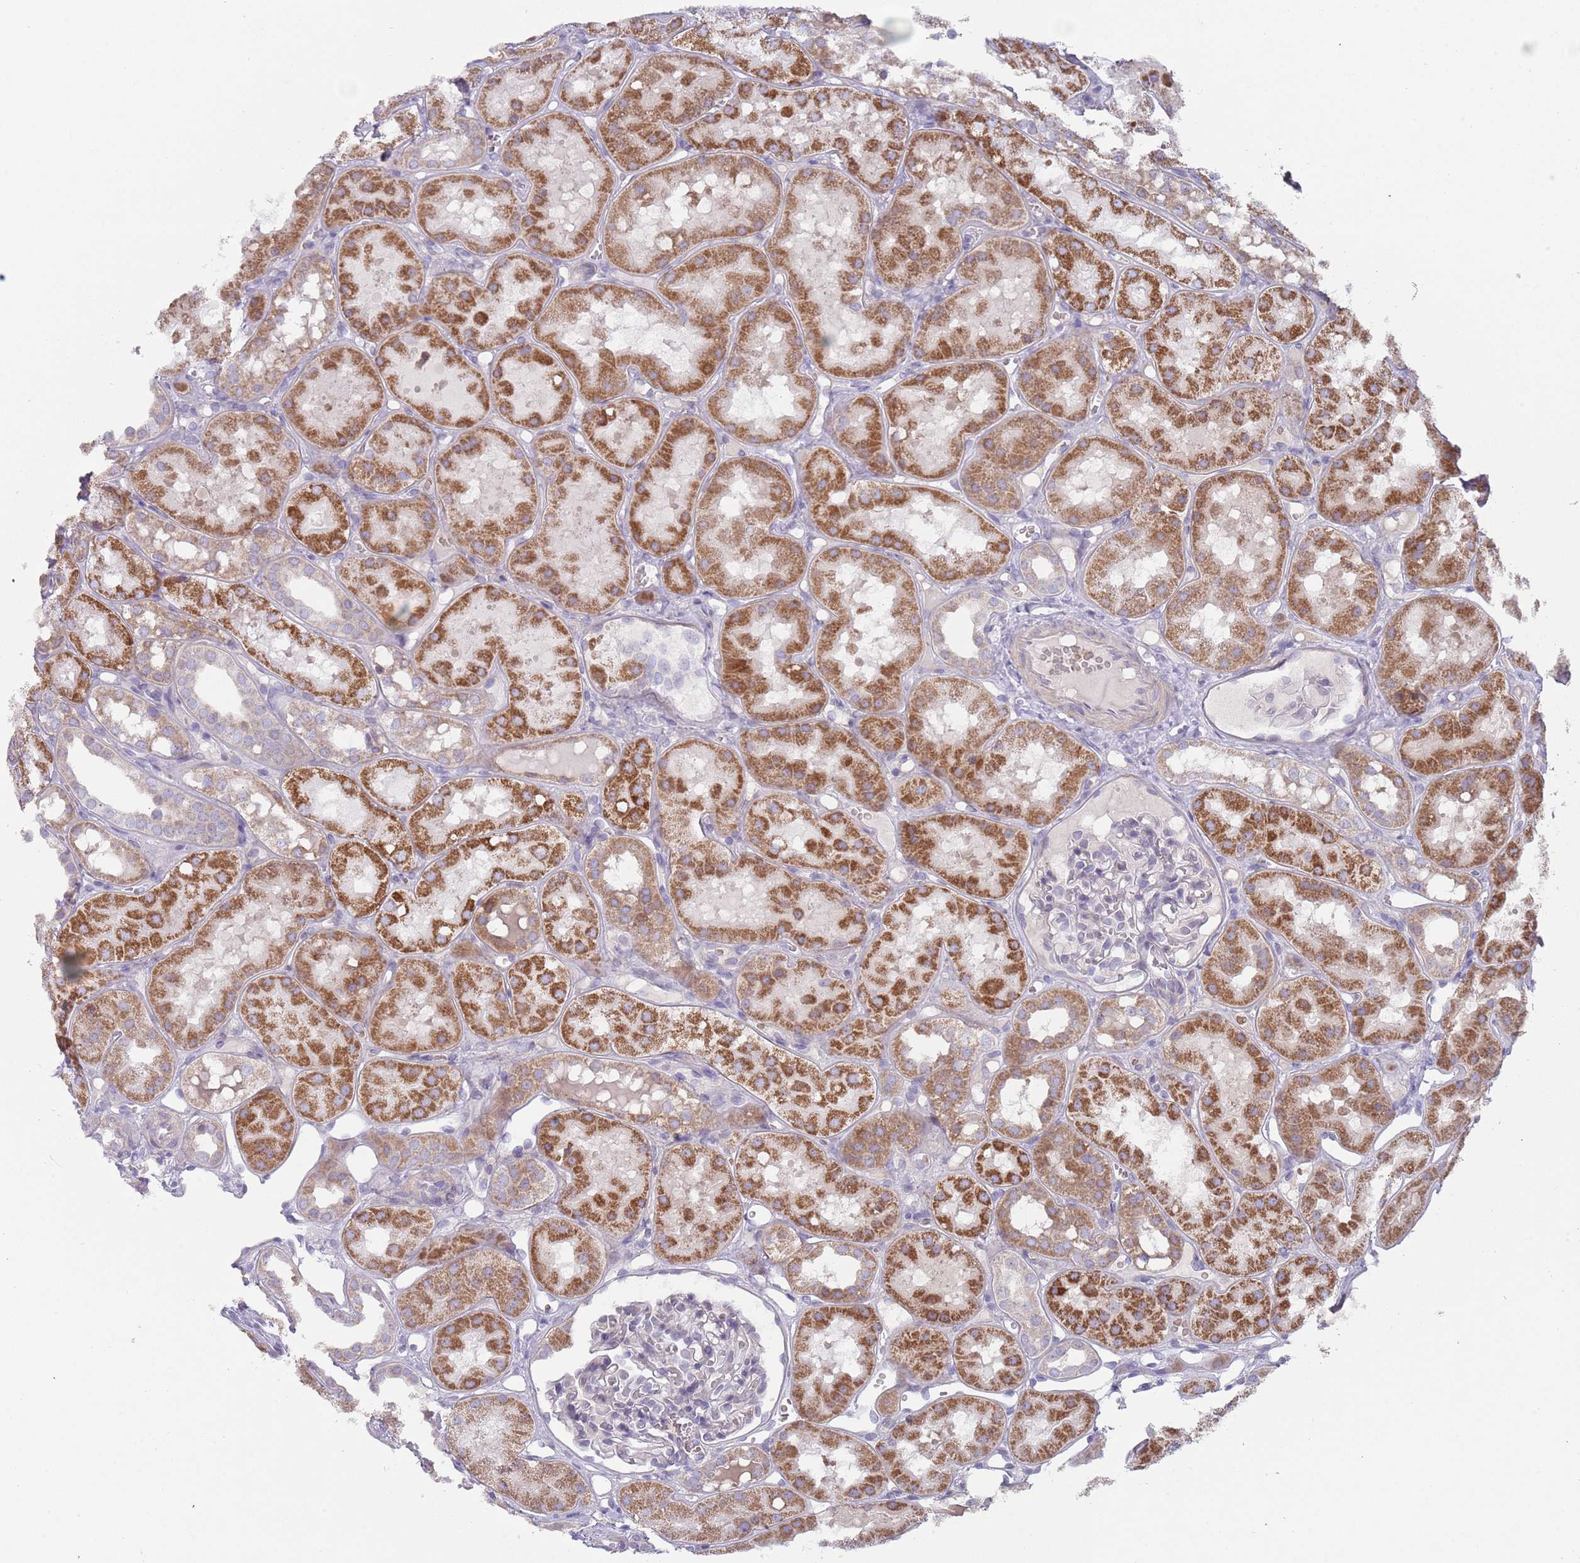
{"staining": {"intensity": "negative", "quantity": "none", "location": "none"}, "tissue": "kidney", "cell_type": "Cells in glomeruli", "image_type": "normal", "snomed": [{"axis": "morphology", "description": "Normal tissue, NOS"}, {"axis": "topography", "description": "Kidney"}], "caption": "This is an immunohistochemistry photomicrograph of benign kidney. There is no positivity in cells in glomeruli.", "gene": "PRAC1", "patient": {"sex": "male", "age": 16}}